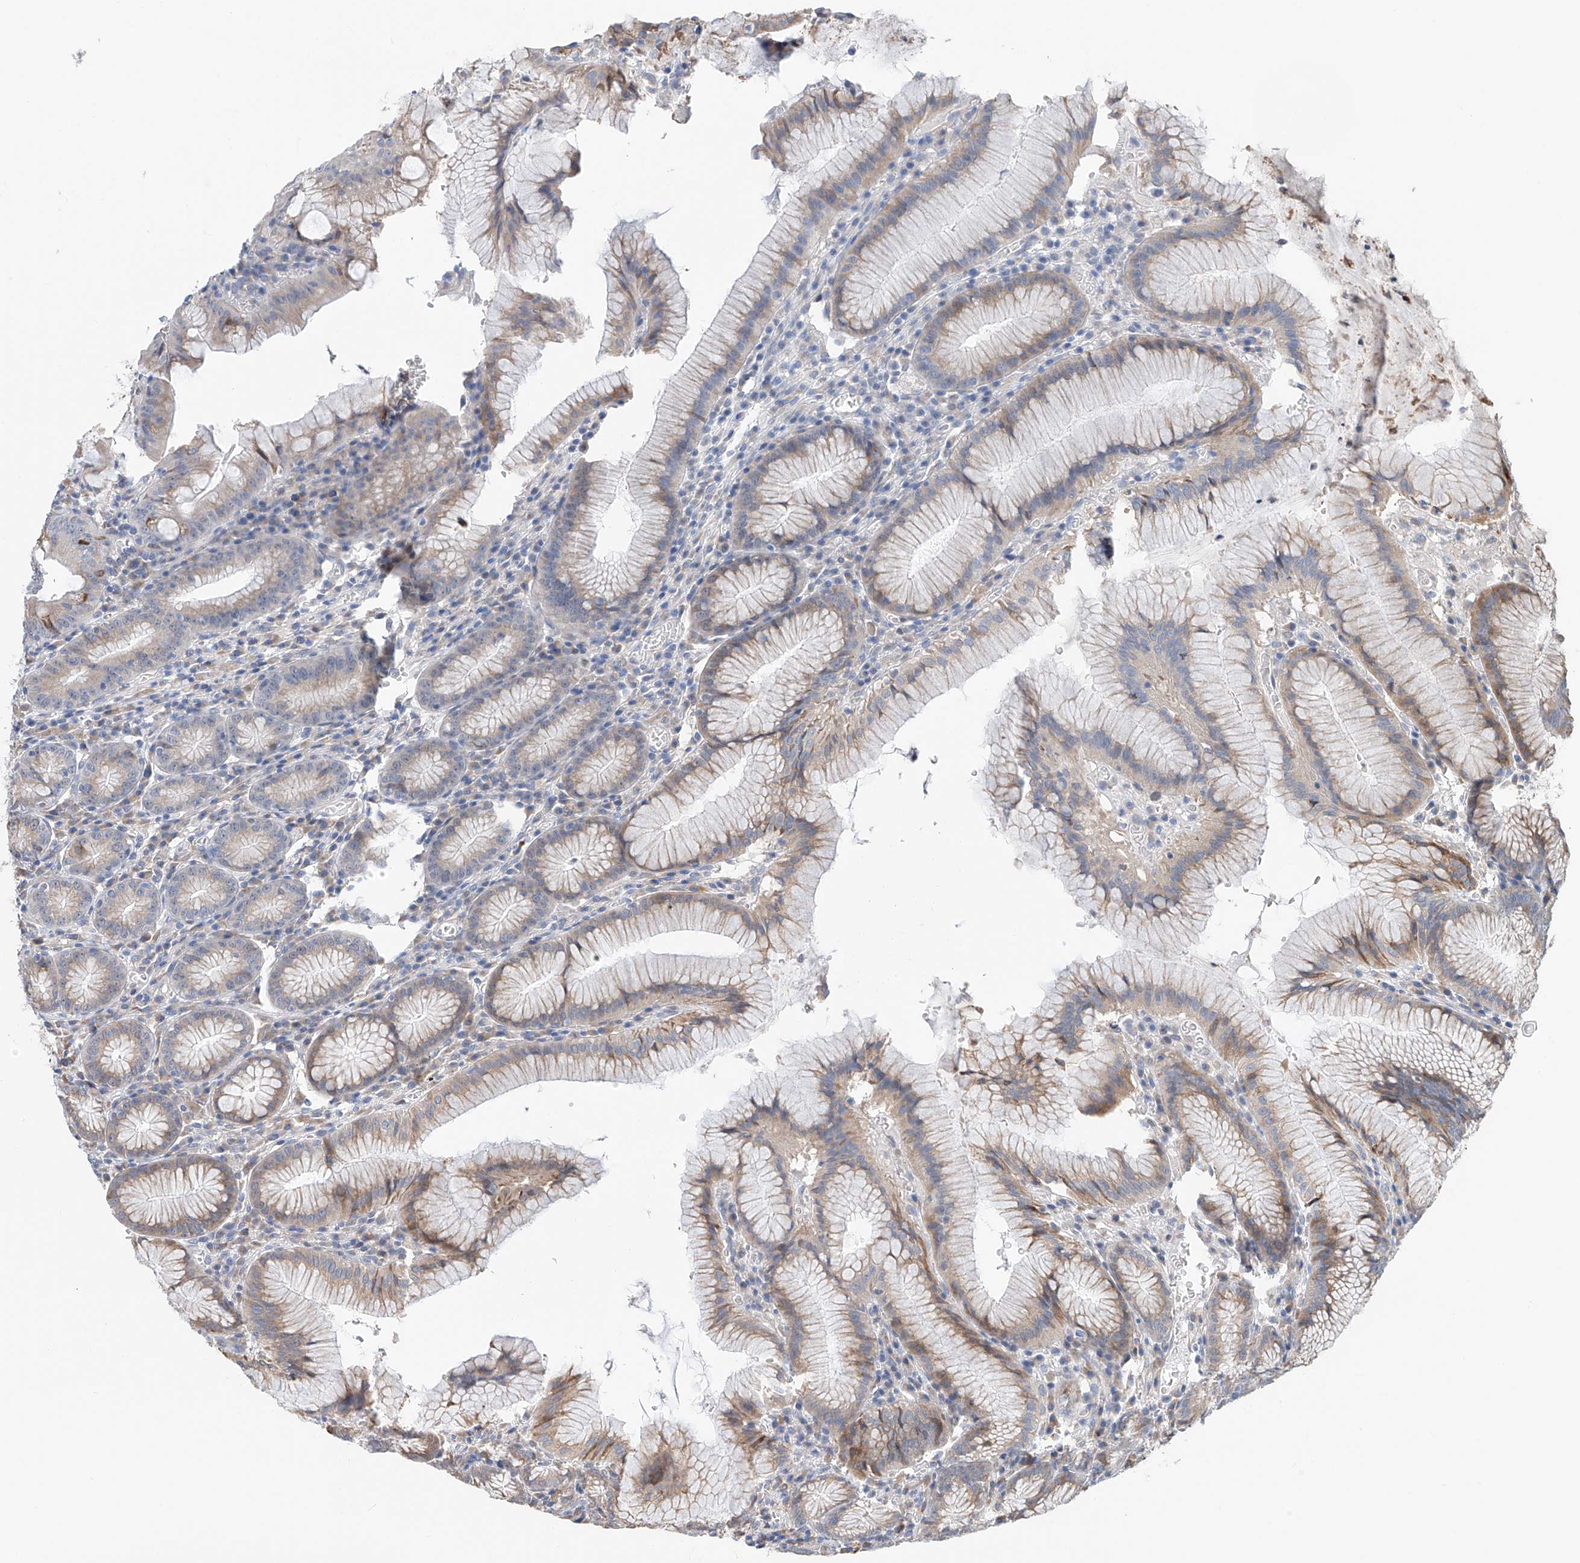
{"staining": {"intensity": "moderate", "quantity": "<25%", "location": "cytoplasmic/membranous"}, "tissue": "stomach", "cell_type": "Glandular cells", "image_type": "normal", "snomed": [{"axis": "morphology", "description": "Normal tissue, NOS"}, {"axis": "topography", "description": "Stomach"}], "caption": "Immunohistochemistry photomicrograph of normal stomach: stomach stained using immunohistochemistry (IHC) exhibits low levels of moderate protein expression localized specifically in the cytoplasmic/membranous of glandular cells, appearing as a cytoplasmic/membranous brown color.", "gene": "DNAH8", "patient": {"sex": "male", "age": 55}}